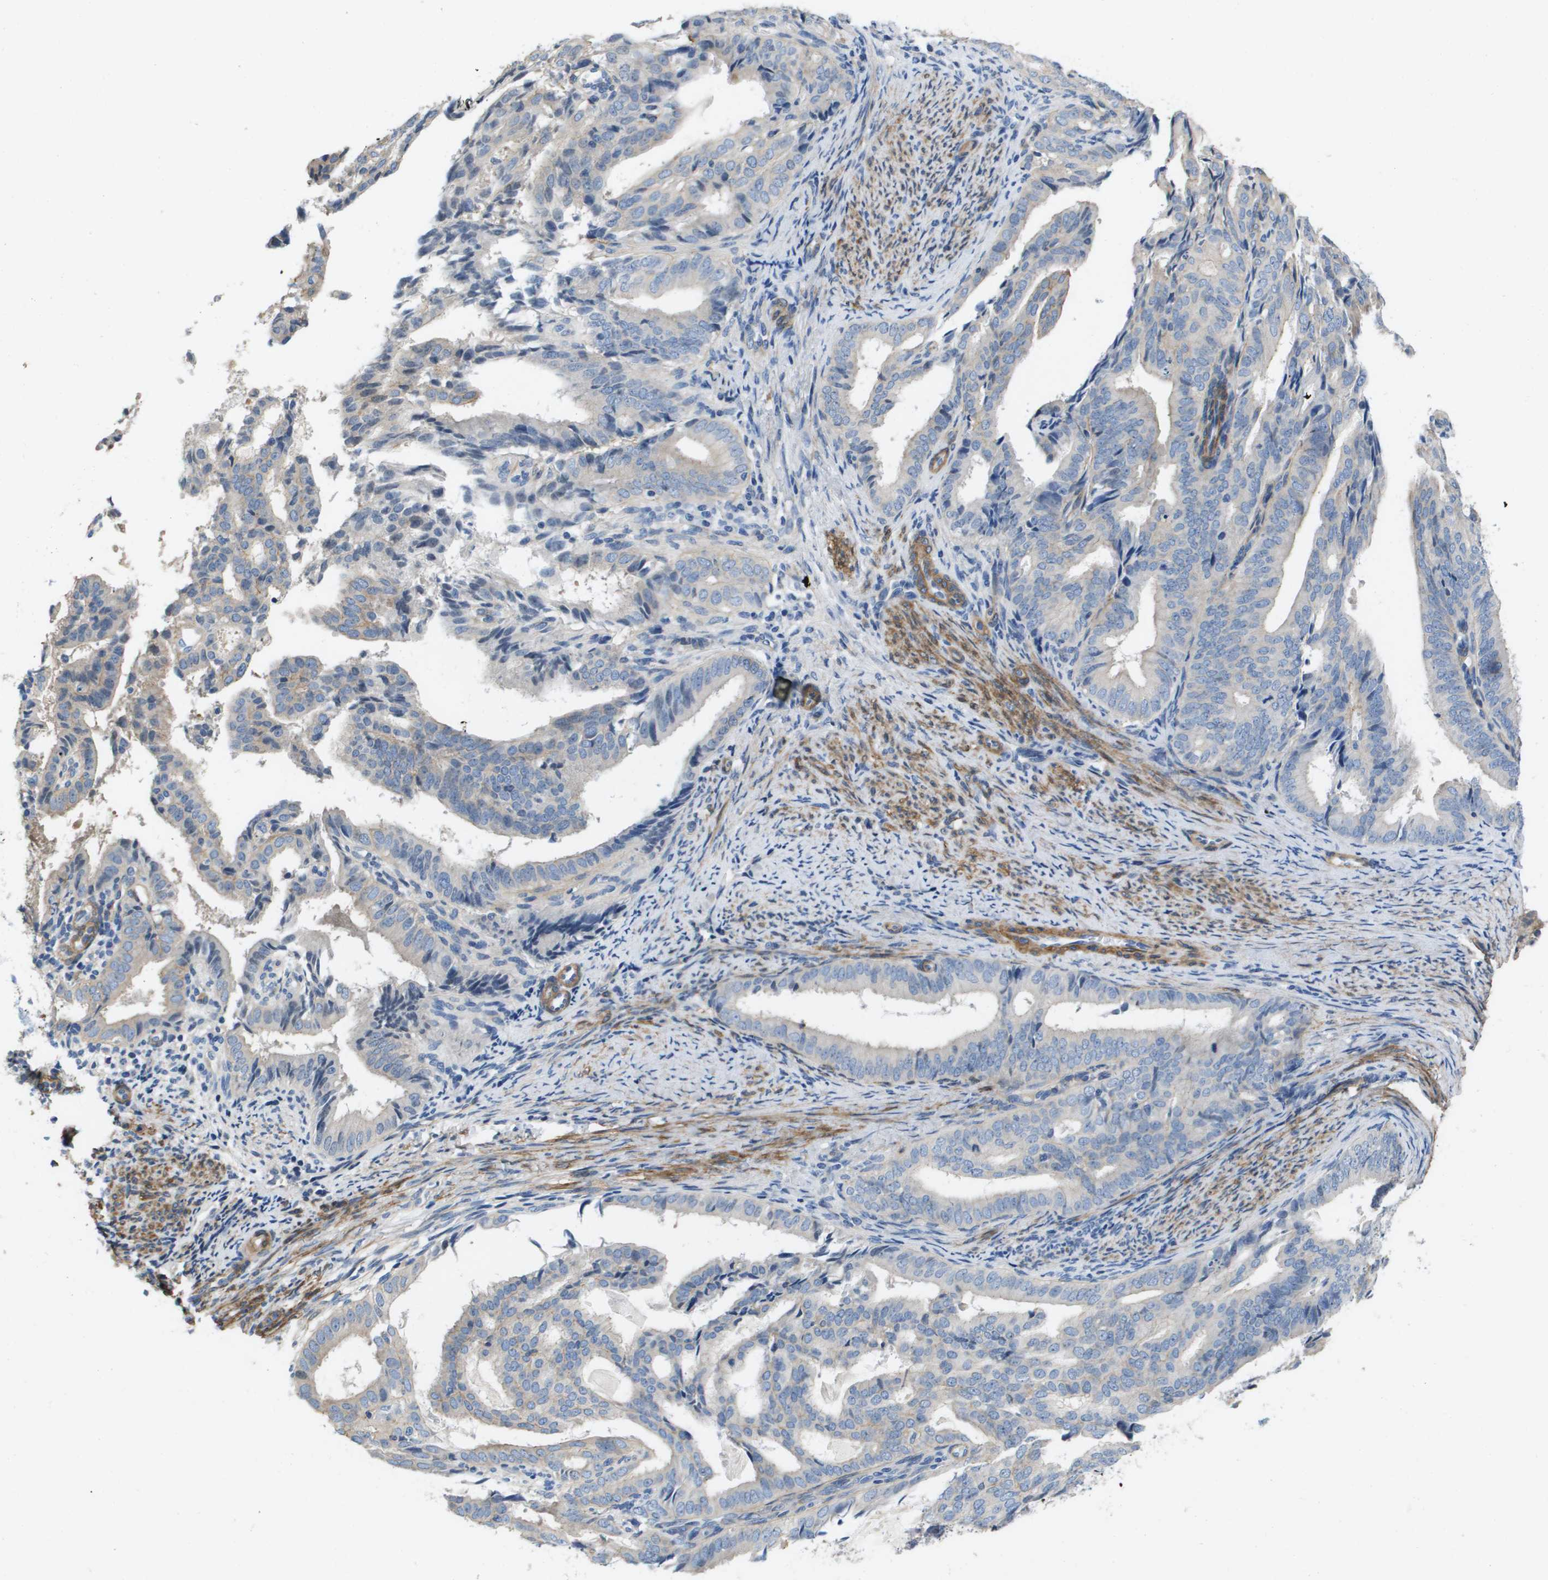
{"staining": {"intensity": "weak", "quantity": "<25%", "location": "cytoplasmic/membranous"}, "tissue": "endometrial cancer", "cell_type": "Tumor cells", "image_type": "cancer", "snomed": [{"axis": "morphology", "description": "Adenocarcinoma, NOS"}, {"axis": "topography", "description": "Endometrium"}], "caption": "This is an immunohistochemistry image of endometrial adenocarcinoma. There is no expression in tumor cells.", "gene": "LPP", "patient": {"sex": "female", "age": 58}}